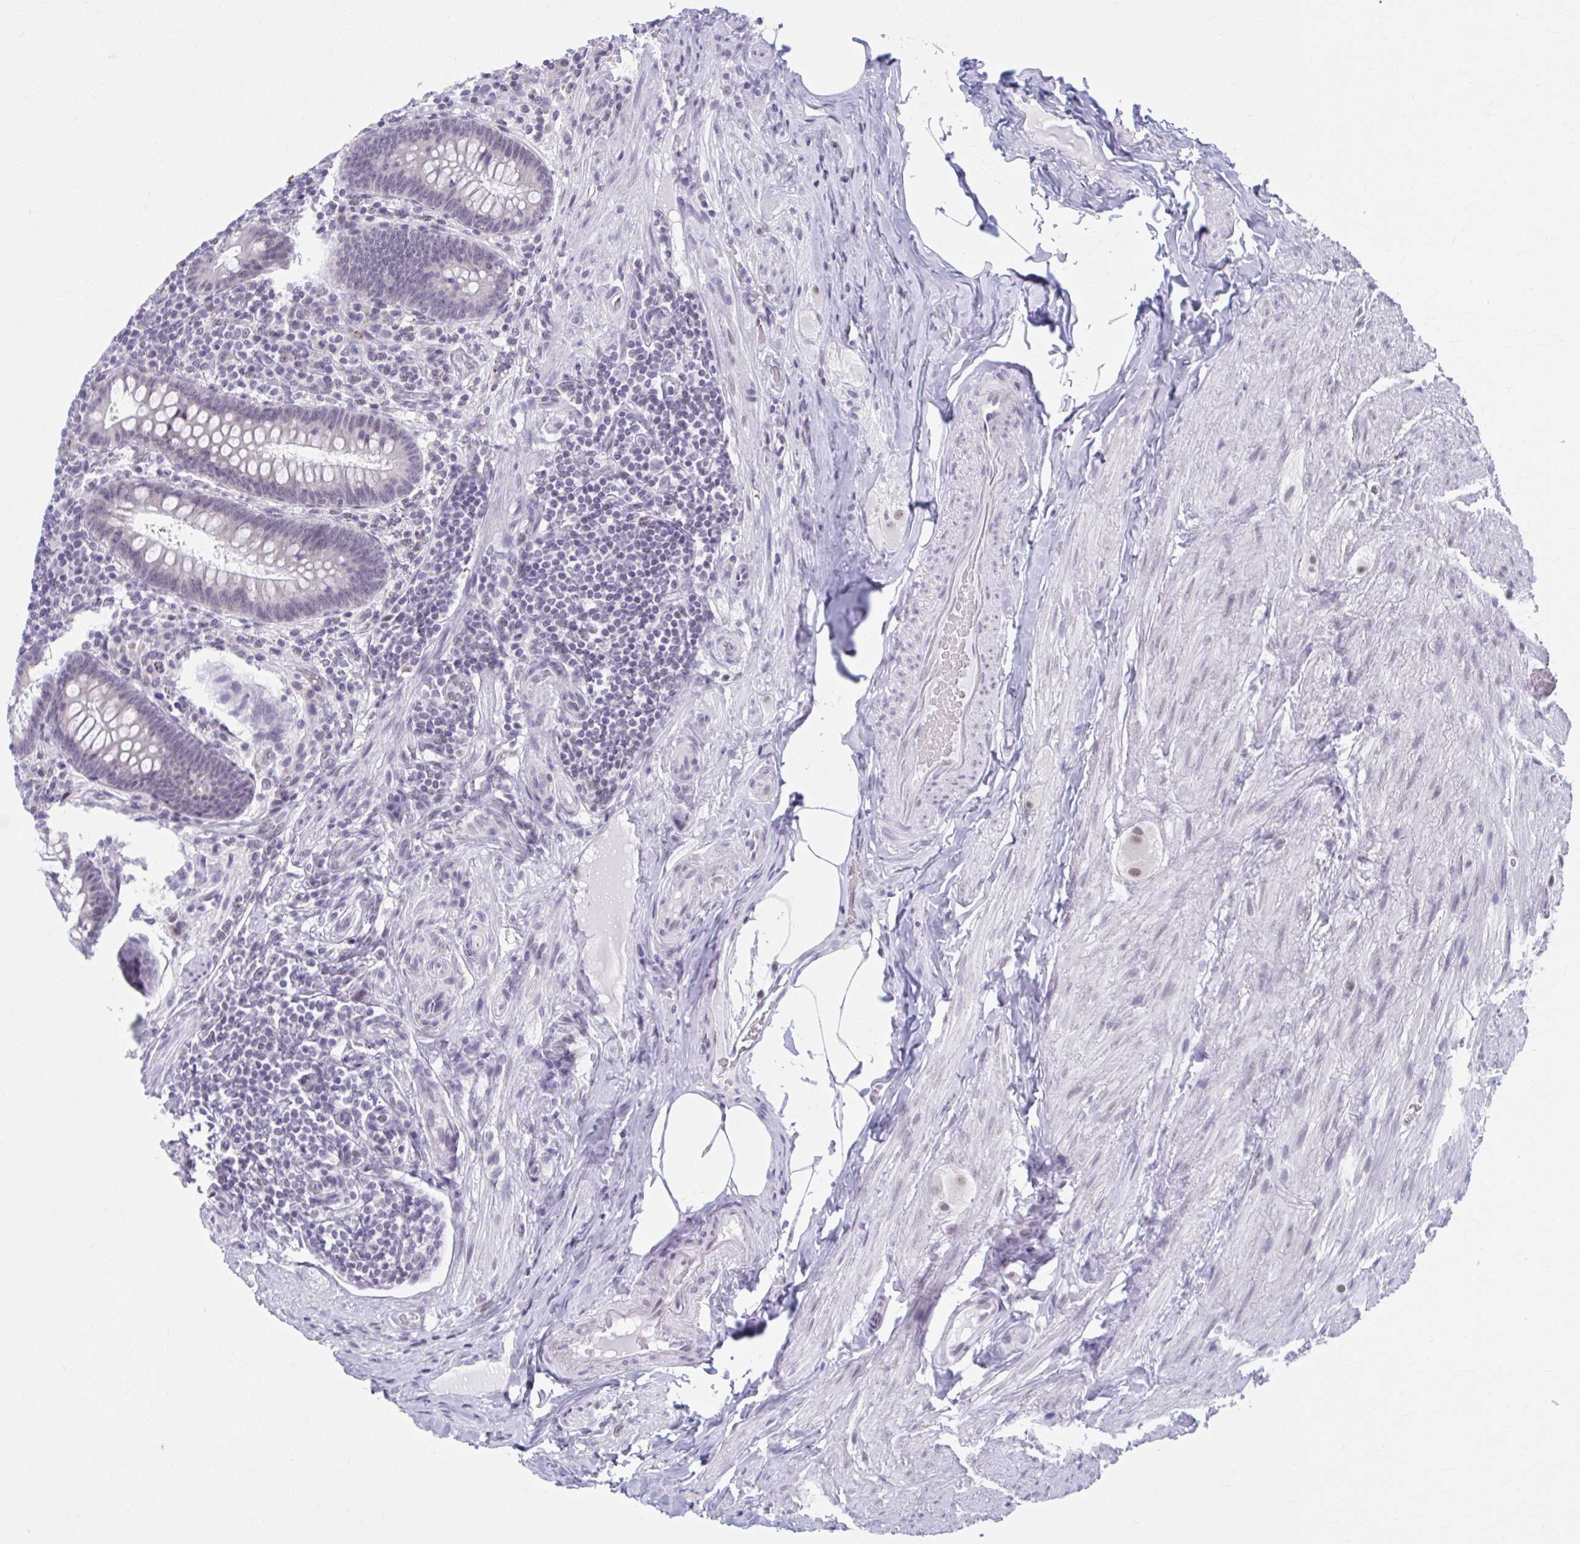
{"staining": {"intensity": "negative", "quantity": "none", "location": "none"}, "tissue": "appendix", "cell_type": "Glandular cells", "image_type": "normal", "snomed": [{"axis": "morphology", "description": "Normal tissue, NOS"}, {"axis": "topography", "description": "Appendix"}], "caption": "The image displays no significant expression in glandular cells of appendix.", "gene": "CCDC105", "patient": {"sex": "male", "age": 71}}